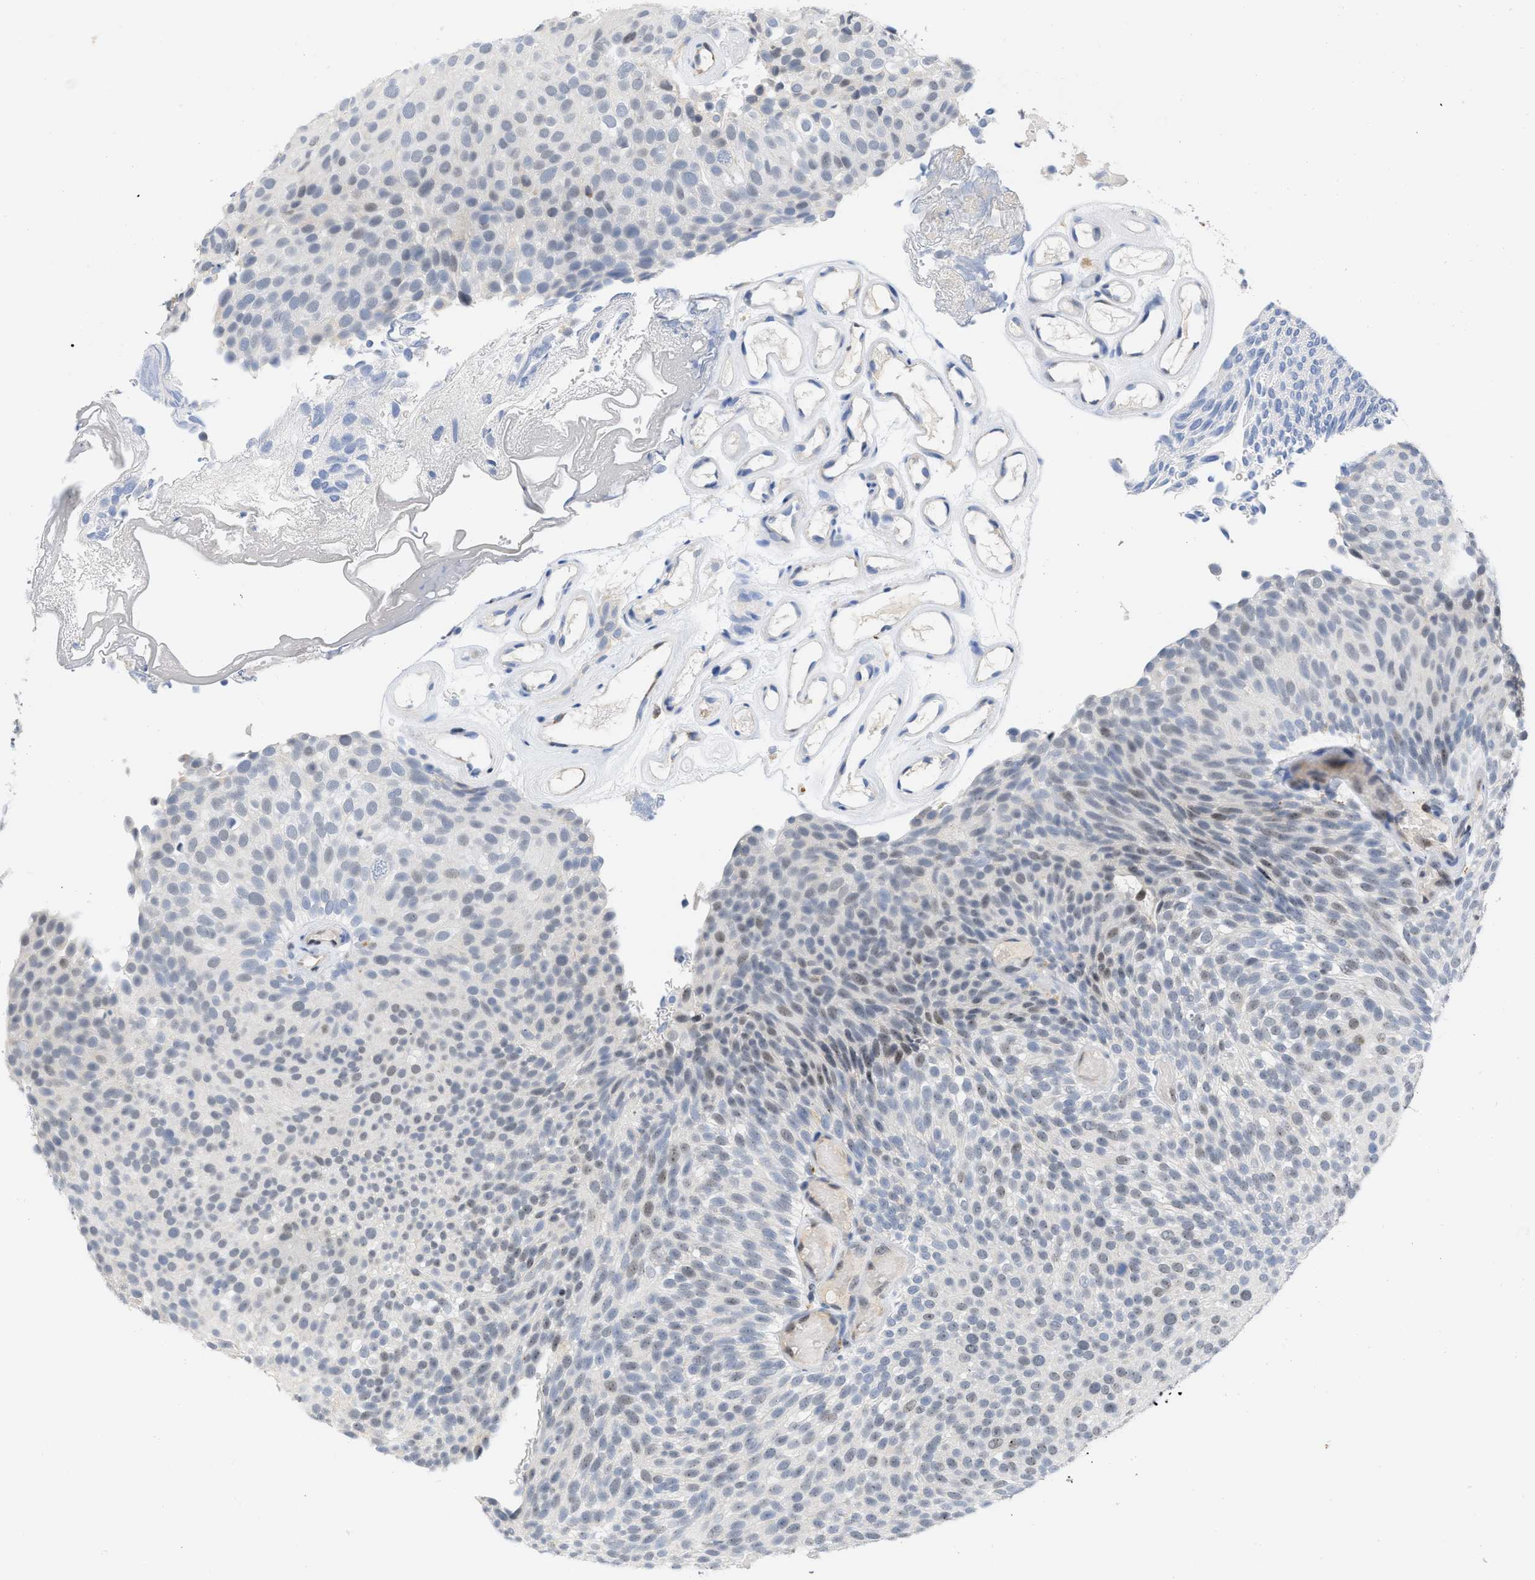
{"staining": {"intensity": "weak", "quantity": "25%-75%", "location": "nuclear"}, "tissue": "urothelial cancer", "cell_type": "Tumor cells", "image_type": "cancer", "snomed": [{"axis": "morphology", "description": "Urothelial carcinoma, Low grade"}, {"axis": "topography", "description": "Urinary bladder"}], "caption": "Human urothelial cancer stained with a brown dye demonstrates weak nuclear positive staining in approximately 25%-75% of tumor cells.", "gene": "ELAC2", "patient": {"sex": "male", "age": 78}}